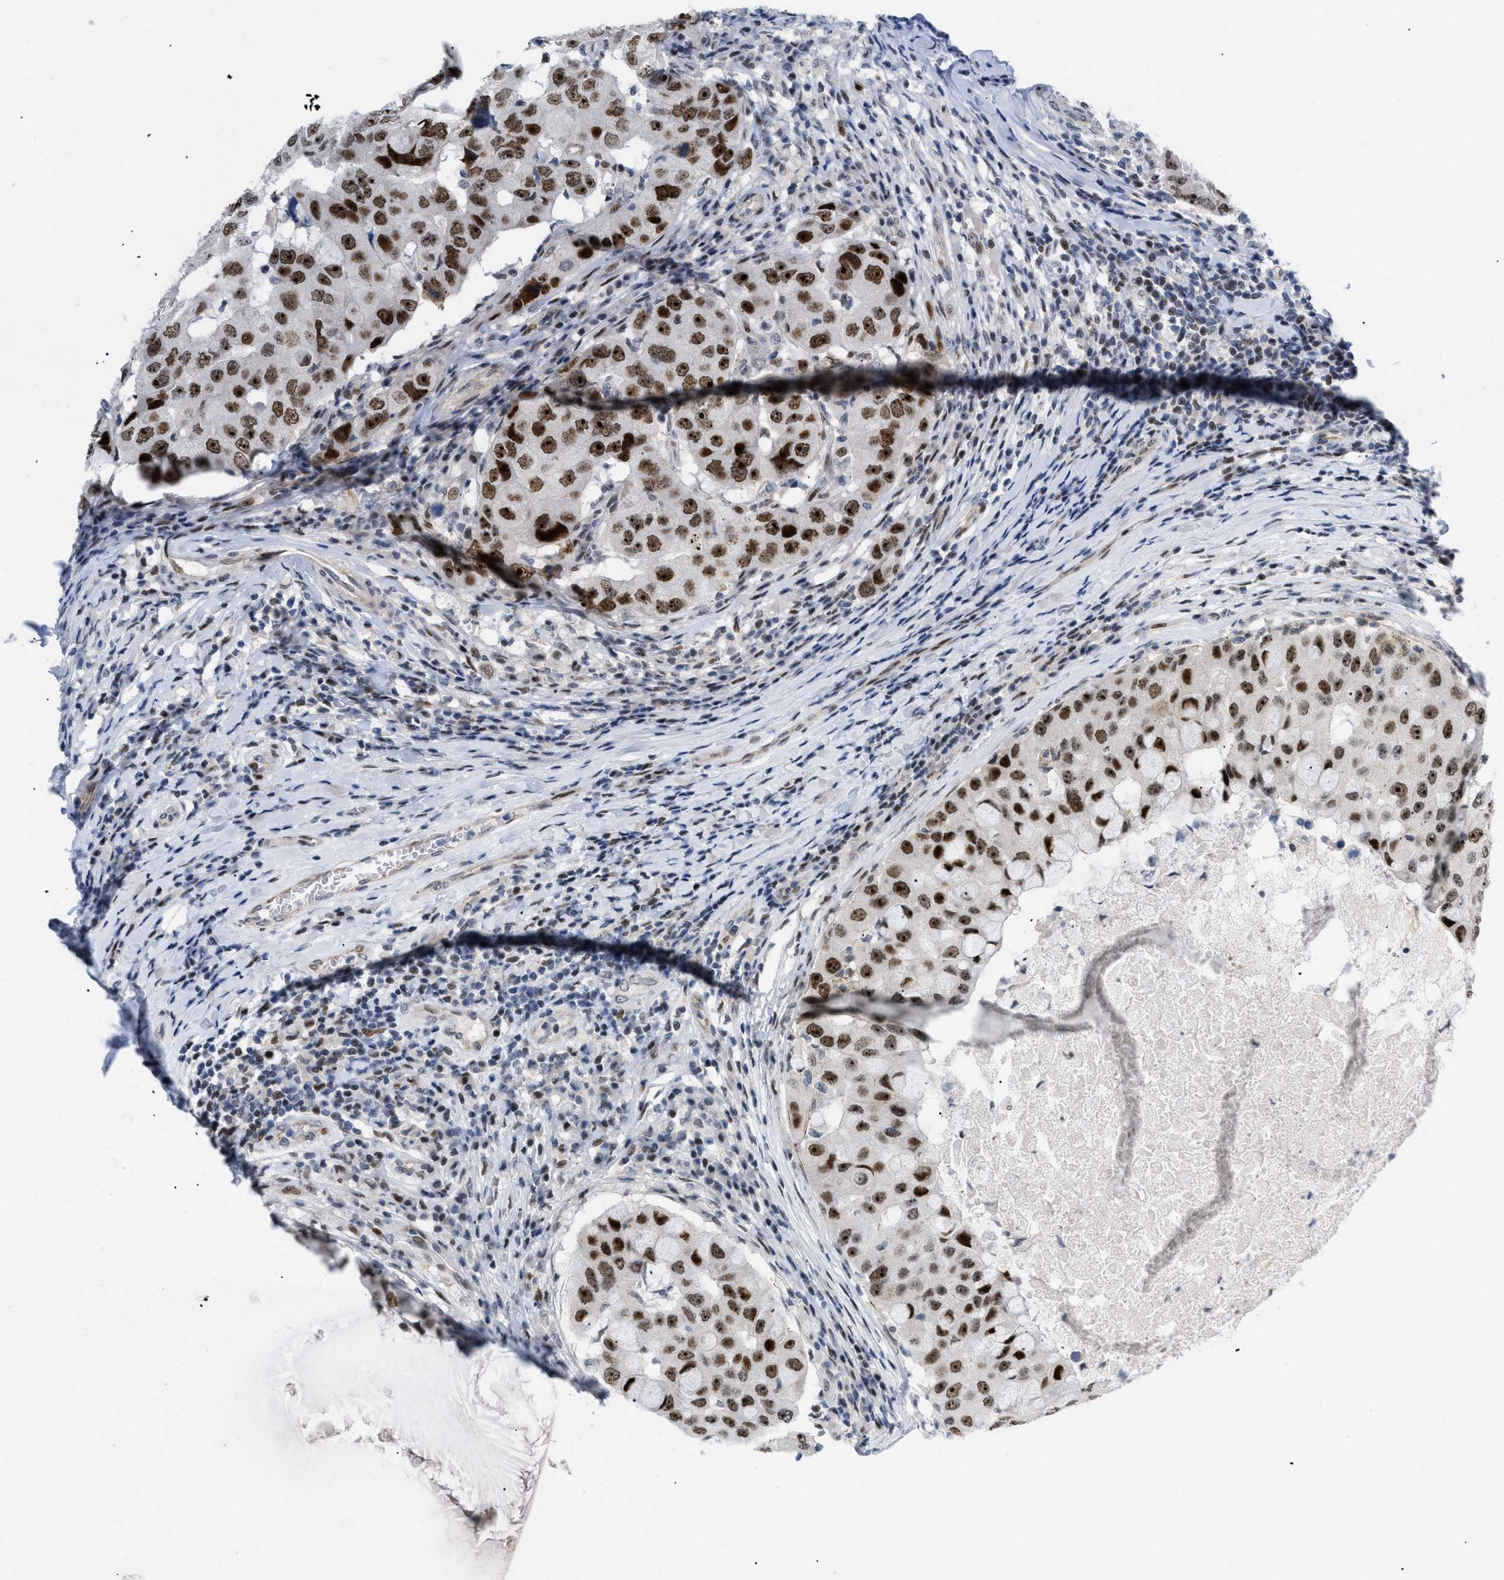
{"staining": {"intensity": "strong", "quantity": ">75%", "location": "nuclear"}, "tissue": "breast cancer", "cell_type": "Tumor cells", "image_type": "cancer", "snomed": [{"axis": "morphology", "description": "Duct carcinoma"}, {"axis": "topography", "description": "Breast"}], "caption": "High-magnification brightfield microscopy of invasive ductal carcinoma (breast) stained with DAB (brown) and counterstained with hematoxylin (blue). tumor cells exhibit strong nuclear expression is appreciated in about>75% of cells. (brown staining indicates protein expression, while blue staining denotes nuclei).", "gene": "MED1", "patient": {"sex": "female", "age": 27}}